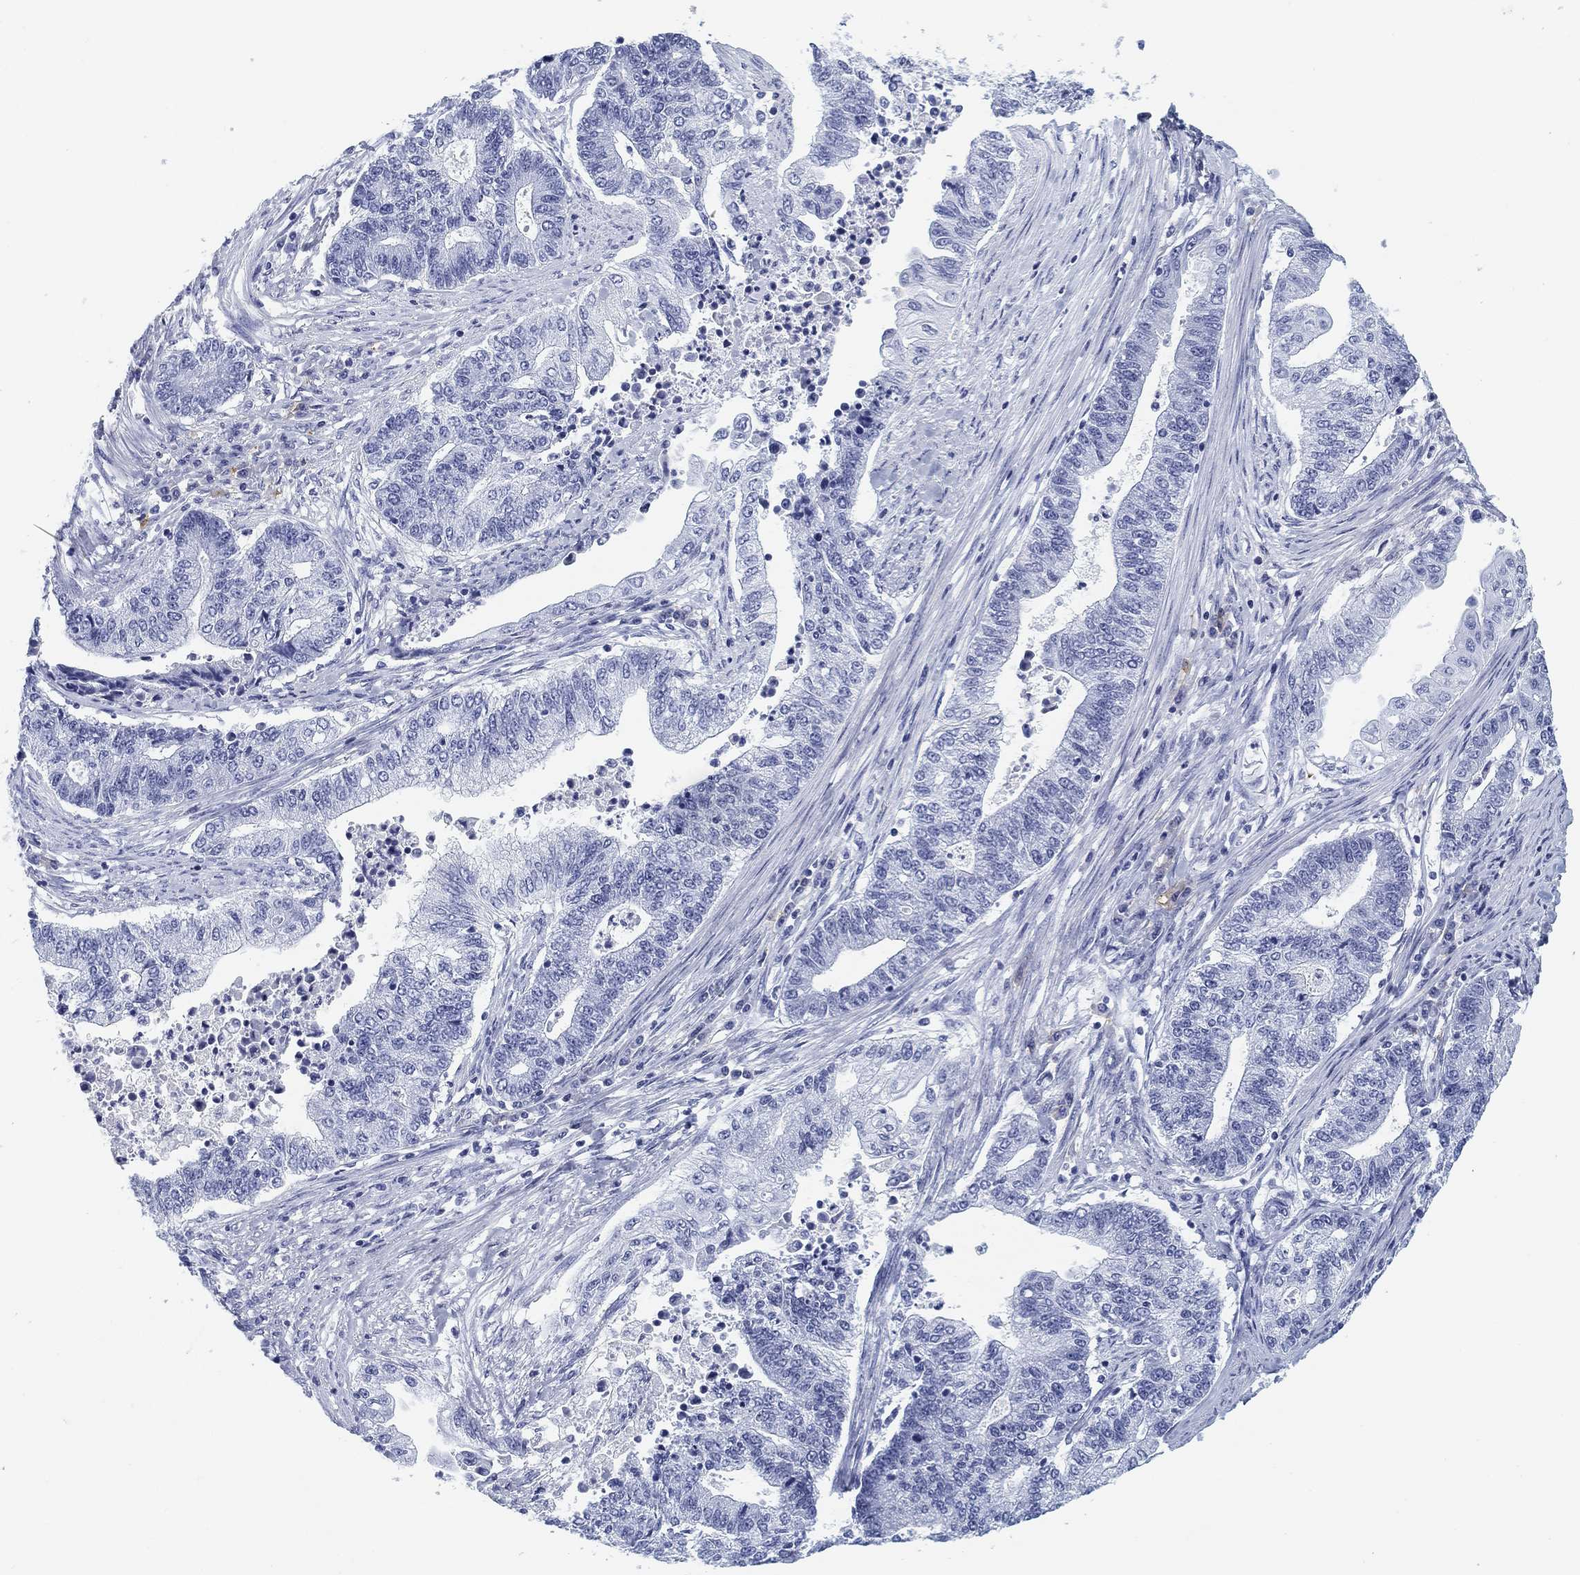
{"staining": {"intensity": "negative", "quantity": "none", "location": "none"}, "tissue": "endometrial cancer", "cell_type": "Tumor cells", "image_type": "cancer", "snomed": [{"axis": "morphology", "description": "Adenocarcinoma, NOS"}, {"axis": "topography", "description": "Uterus"}, {"axis": "topography", "description": "Endometrium"}], "caption": "Immunohistochemistry (IHC) photomicrograph of human endometrial cancer stained for a protein (brown), which demonstrates no expression in tumor cells.", "gene": "SLC2A5", "patient": {"sex": "female", "age": 54}}